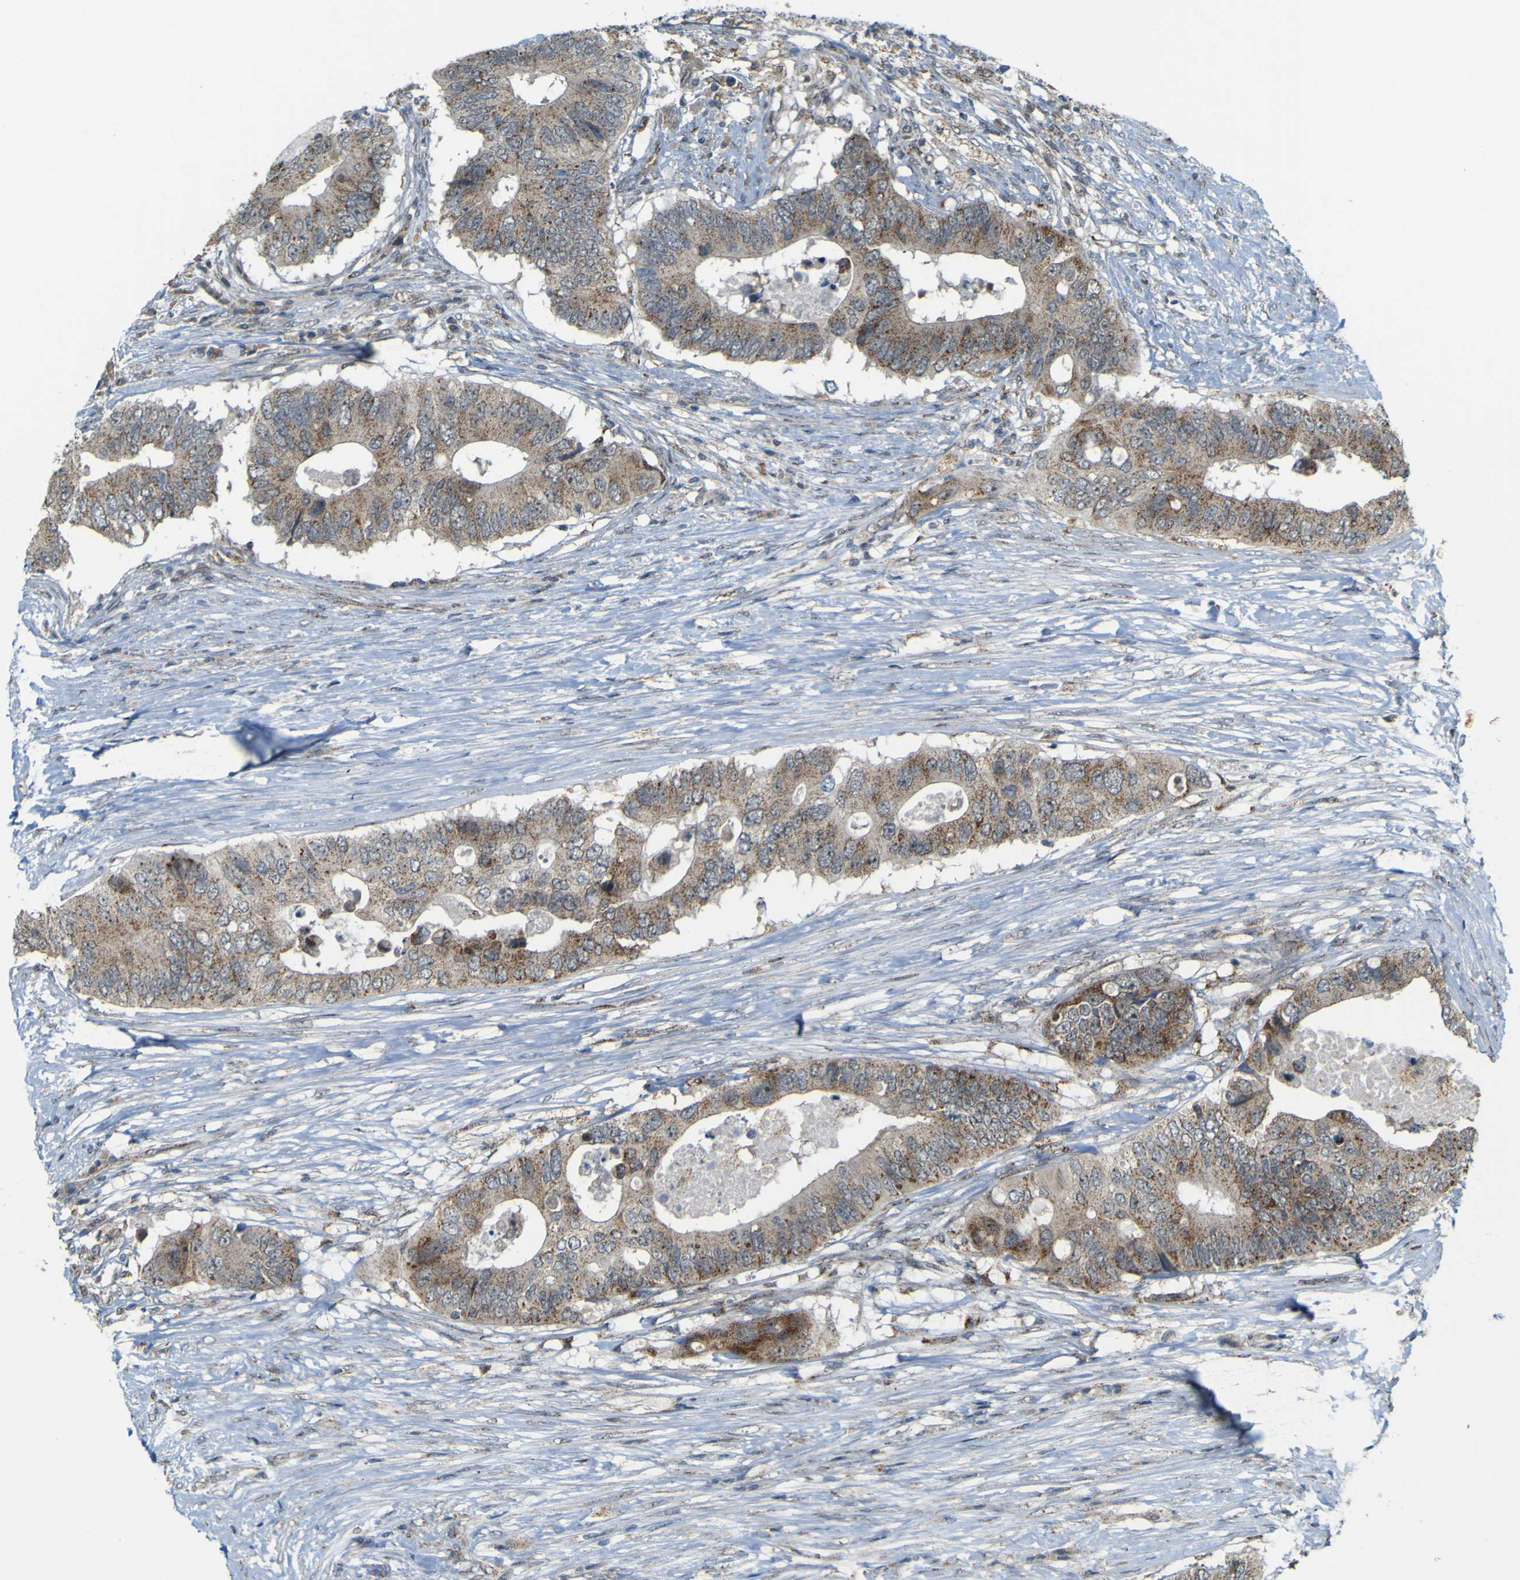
{"staining": {"intensity": "moderate", "quantity": ">75%", "location": "cytoplasmic/membranous"}, "tissue": "colorectal cancer", "cell_type": "Tumor cells", "image_type": "cancer", "snomed": [{"axis": "morphology", "description": "Adenocarcinoma, NOS"}, {"axis": "topography", "description": "Colon"}], "caption": "DAB (3,3'-diaminobenzidine) immunohistochemical staining of colorectal cancer displays moderate cytoplasmic/membranous protein positivity in approximately >75% of tumor cells.", "gene": "ACBD5", "patient": {"sex": "male", "age": 71}}